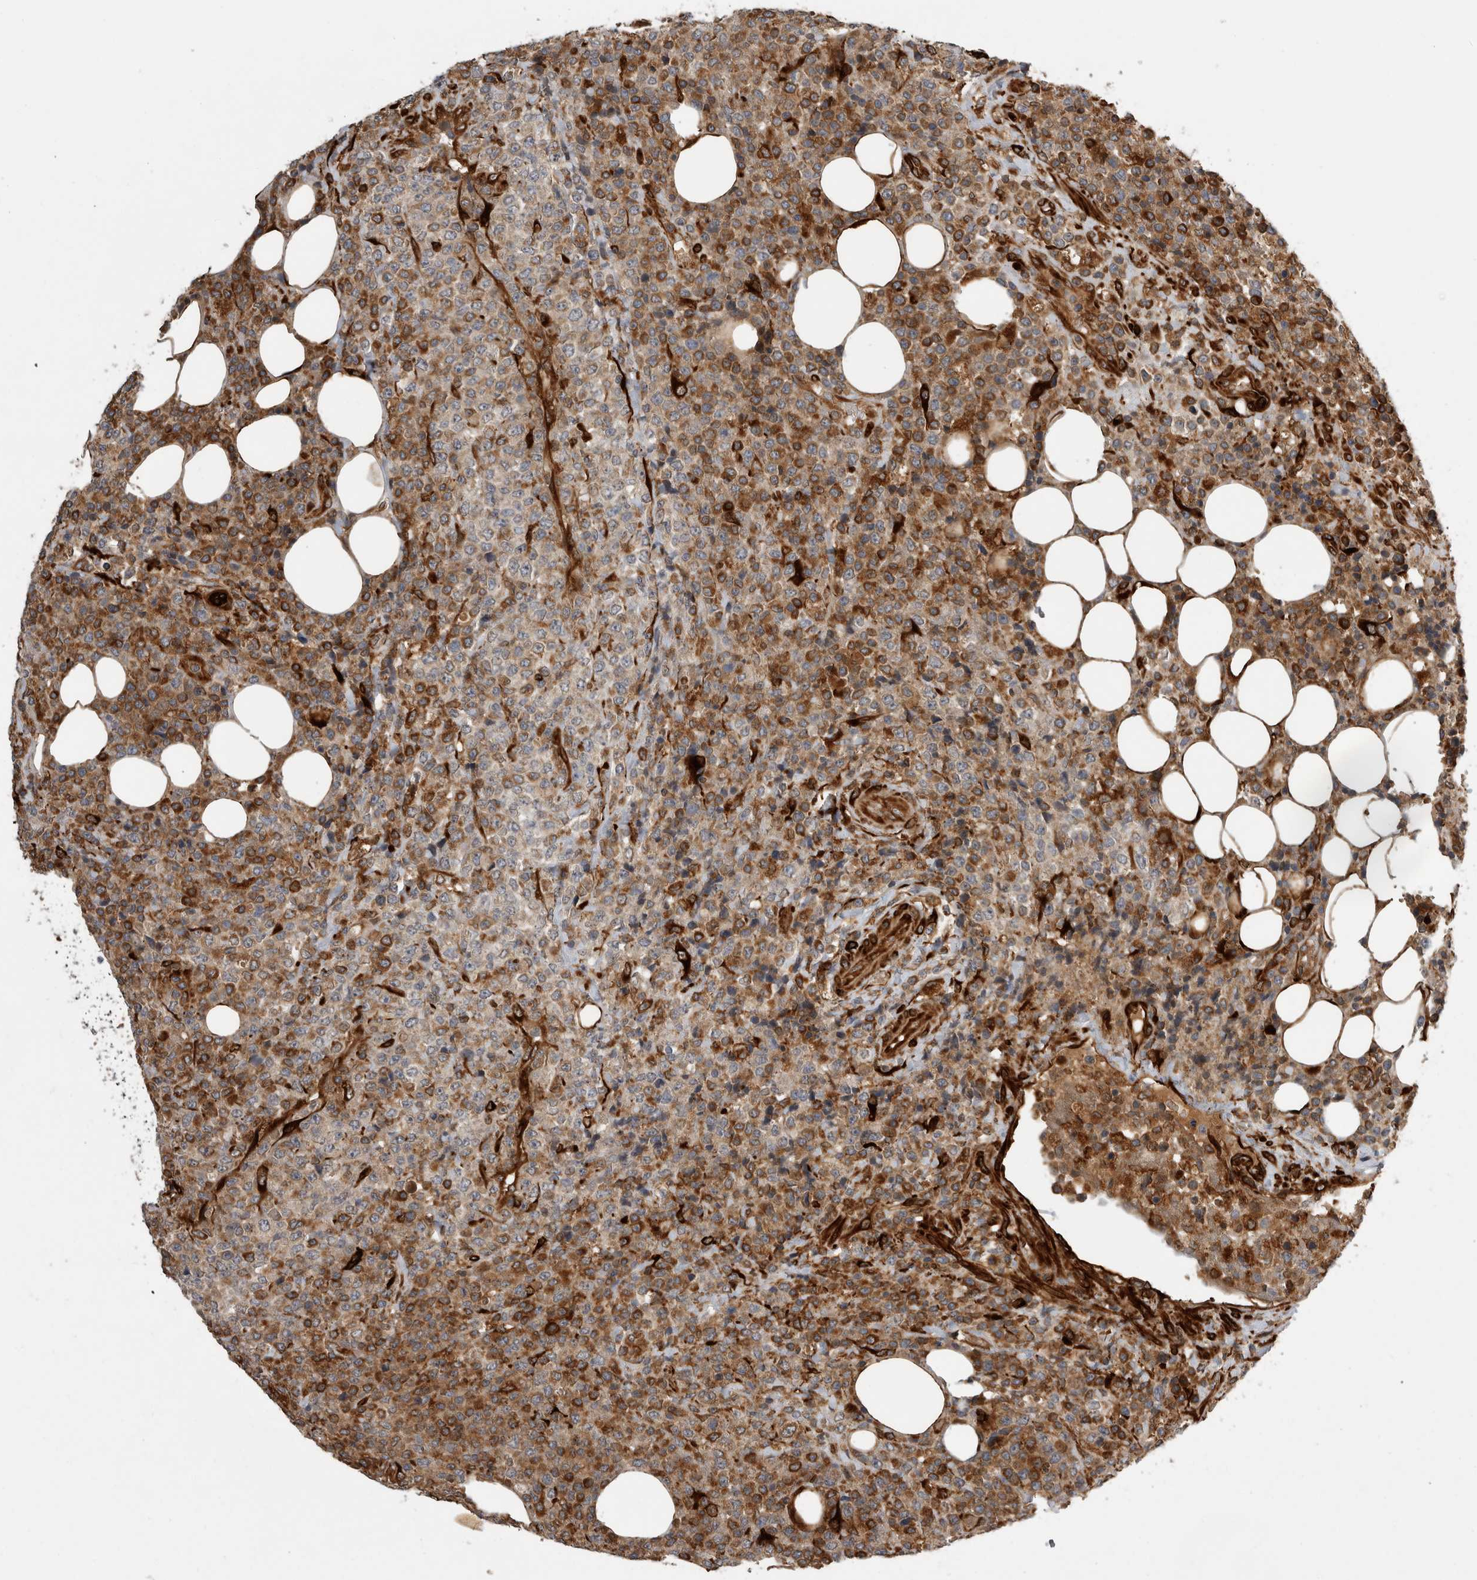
{"staining": {"intensity": "strong", "quantity": ">75%", "location": "cytoplasmic/membranous"}, "tissue": "lymphoma", "cell_type": "Tumor cells", "image_type": "cancer", "snomed": [{"axis": "morphology", "description": "Malignant lymphoma, non-Hodgkin's type, High grade"}, {"axis": "topography", "description": "Lymph node"}], "caption": "This is a photomicrograph of immunohistochemistry staining of lymphoma, which shows strong positivity in the cytoplasmic/membranous of tumor cells.", "gene": "APOL2", "patient": {"sex": "male", "age": 13}}